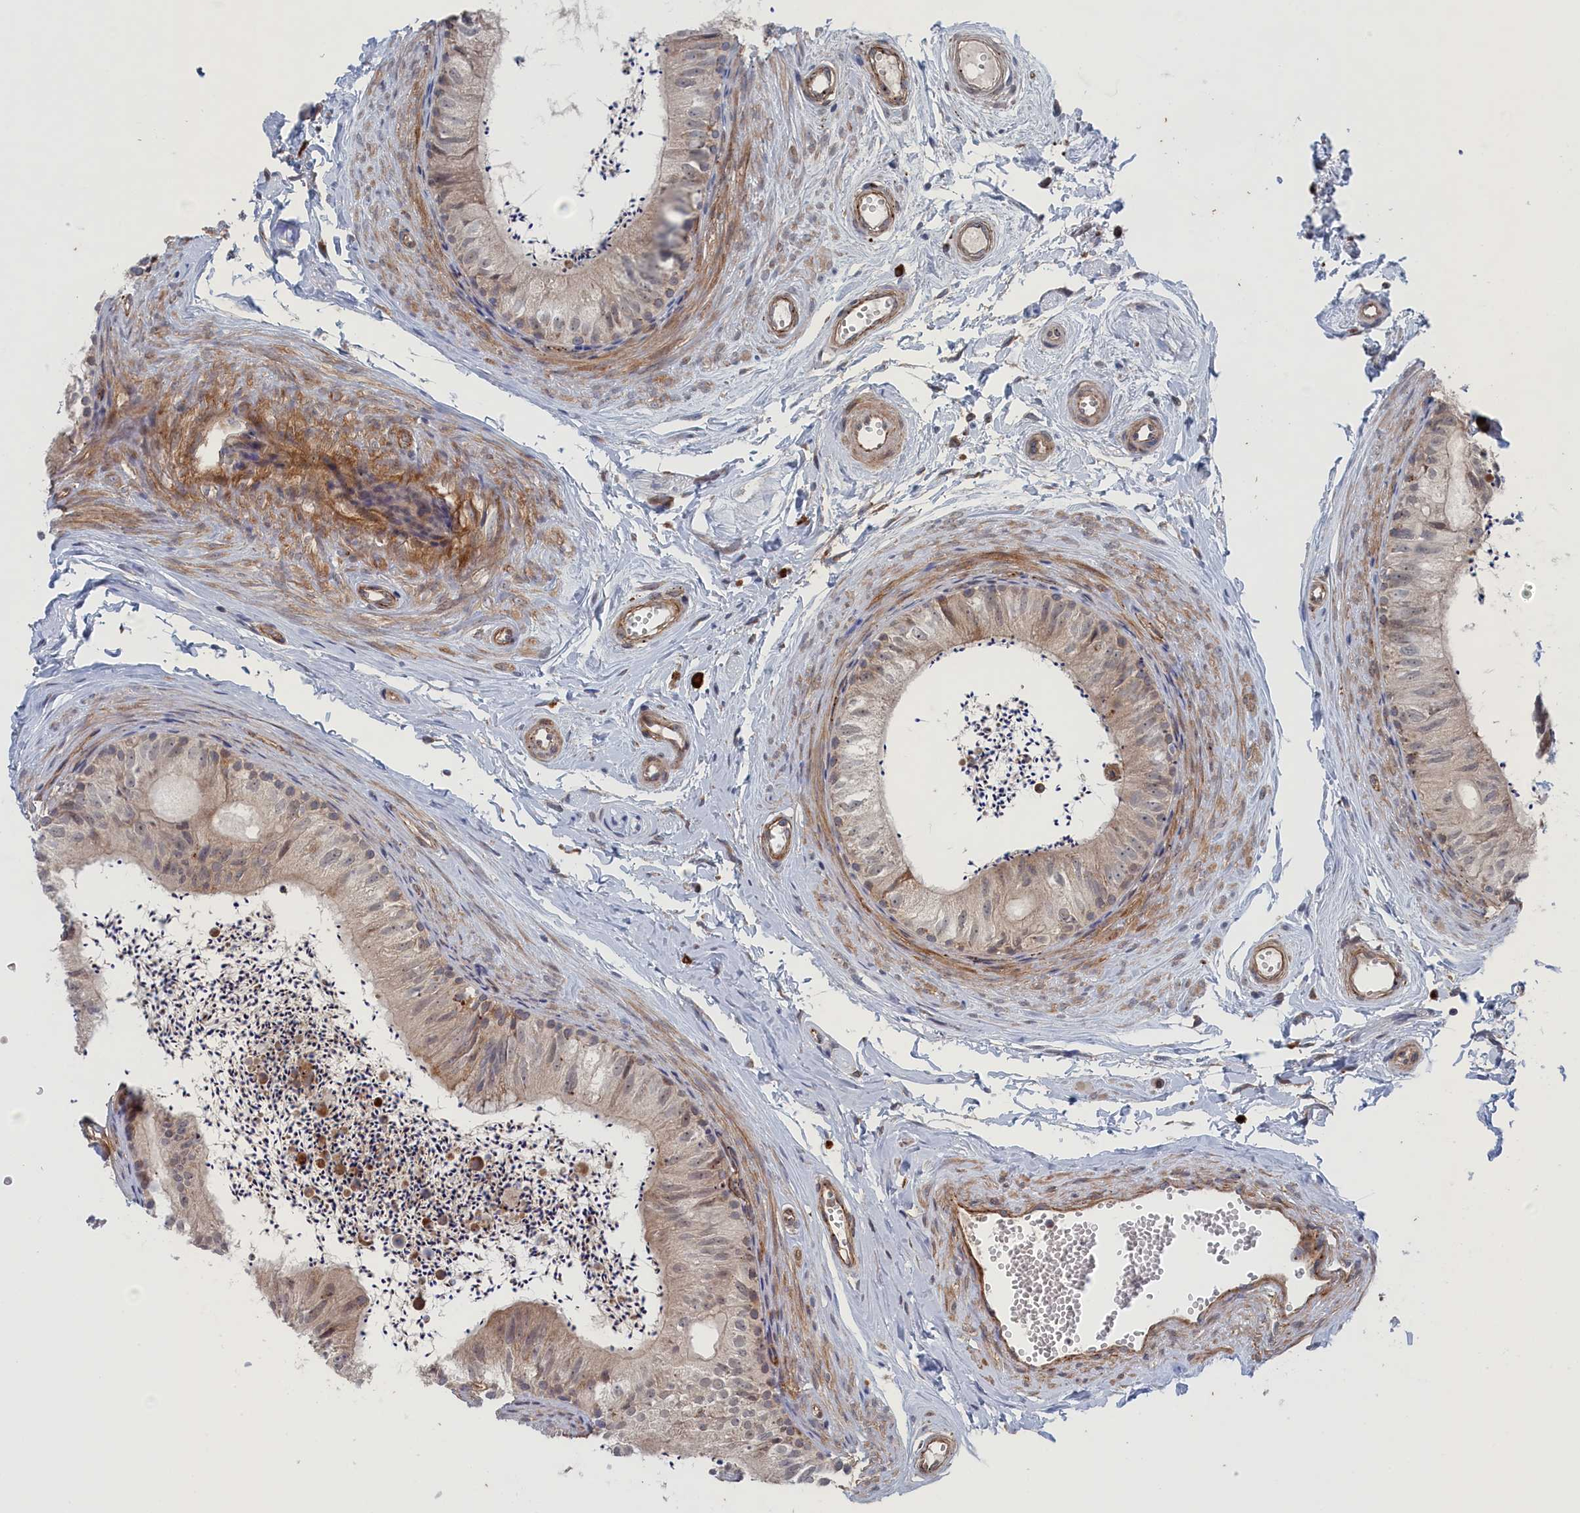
{"staining": {"intensity": "moderate", "quantity": "25%-75%", "location": "cytoplasmic/membranous"}, "tissue": "epididymis", "cell_type": "Glandular cells", "image_type": "normal", "snomed": [{"axis": "morphology", "description": "Normal tissue, NOS"}, {"axis": "topography", "description": "Epididymis"}], "caption": "This image reveals immunohistochemistry staining of normal human epididymis, with medium moderate cytoplasmic/membranous expression in about 25%-75% of glandular cells.", "gene": "FILIP1L", "patient": {"sex": "male", "age": 56}}